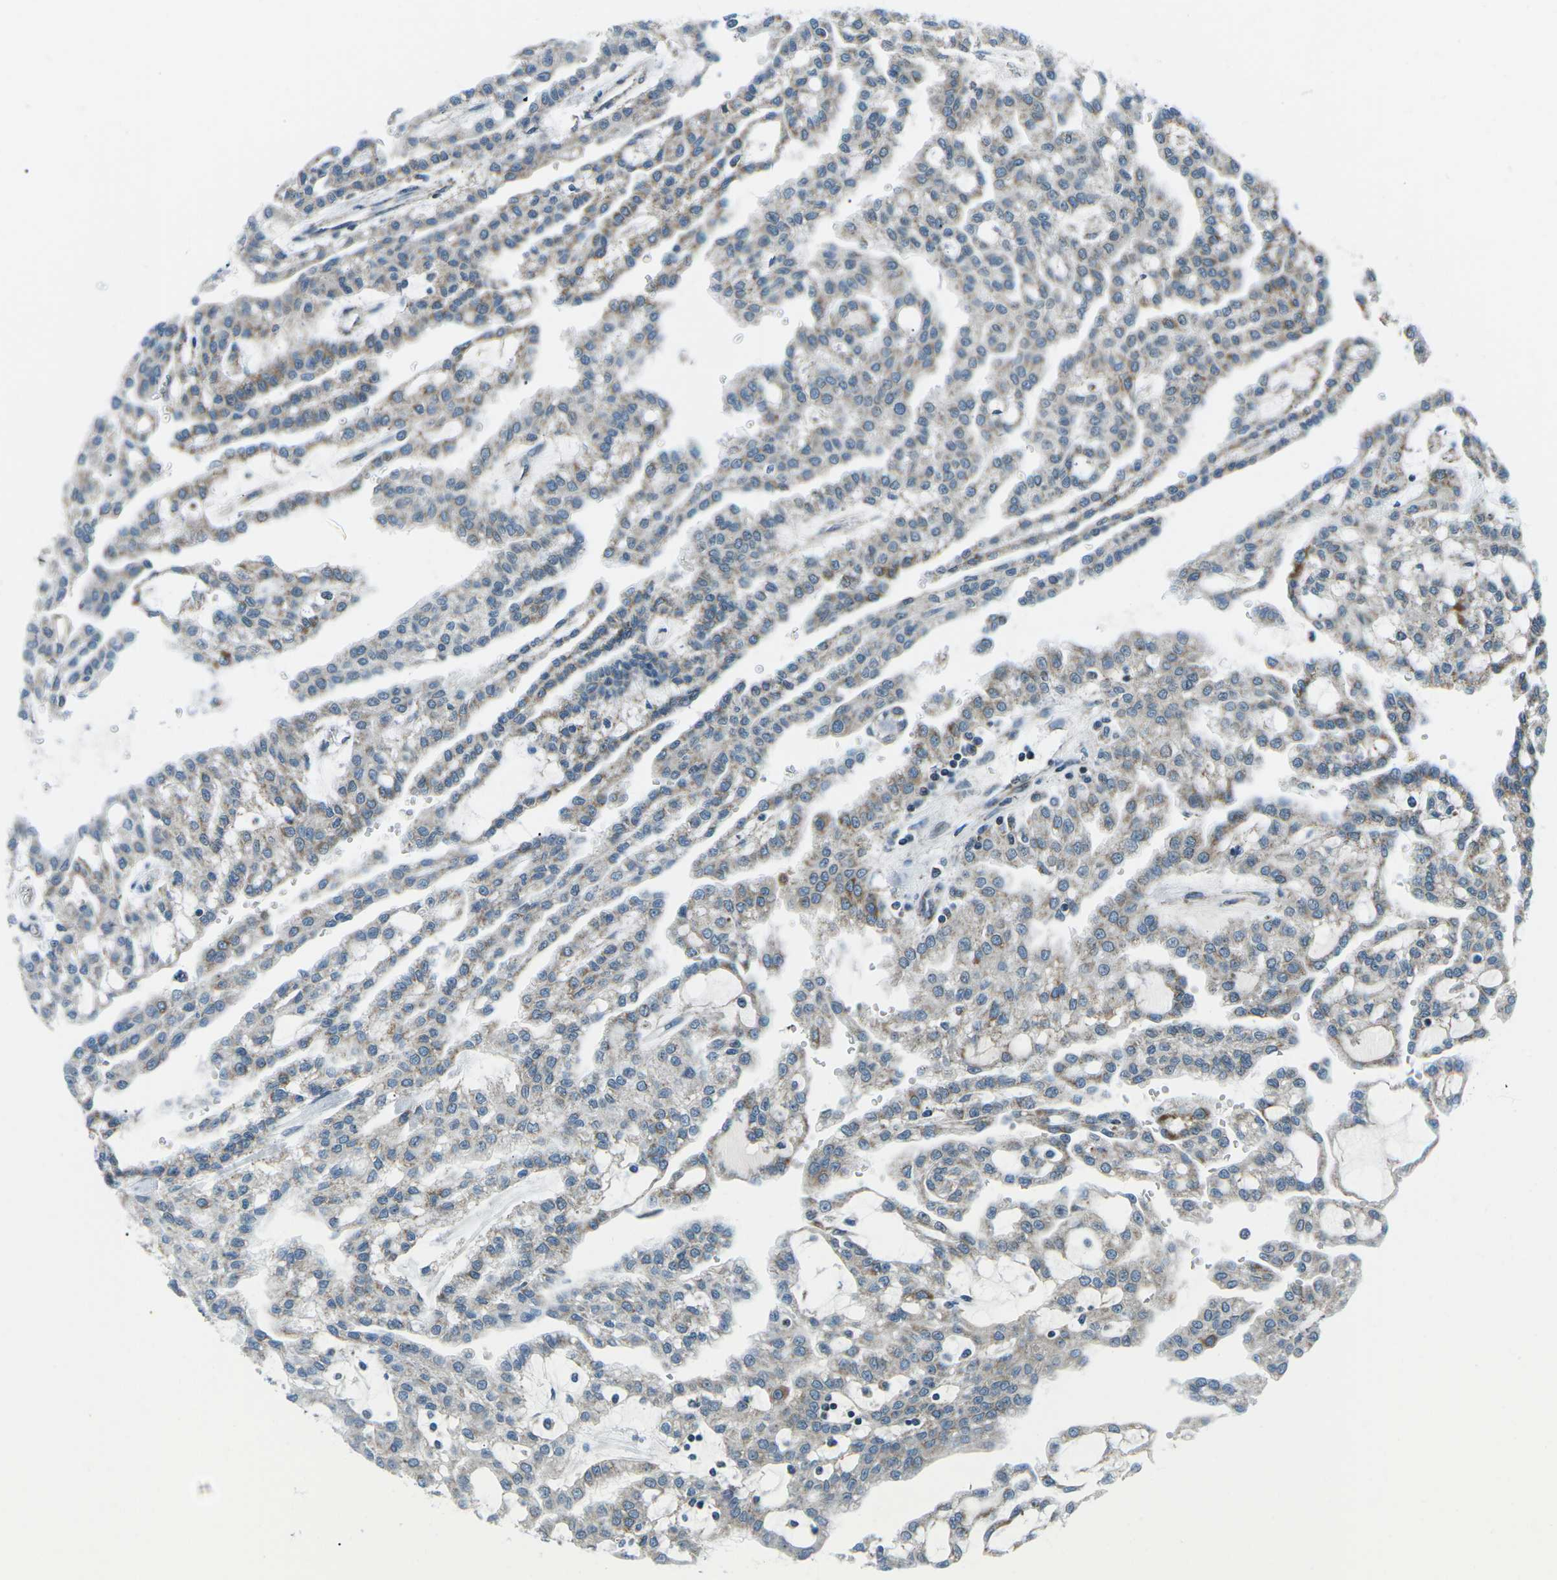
{"staining": {"intensity": "moderate", "quantity": "25%-75%", "location": "cytoplasmic/membranous"}, "tissue": "renal cancer", "cell_type": "Tumor cells", "image_type": "cancer", "snomed": [{"axis": "morphology", "description": "Adenocarcinoma, NOS"}, {"axis": "topography", "description": "Kidney"}], "caption": "Renal adenocarcinoma stained for a protein (brown) shows moderate cytoplasmic/membranous positive expression in about 25%-75% of tumor cells.", "gene": "RFESD", "patient": {"sex": "male", "age": 63}}